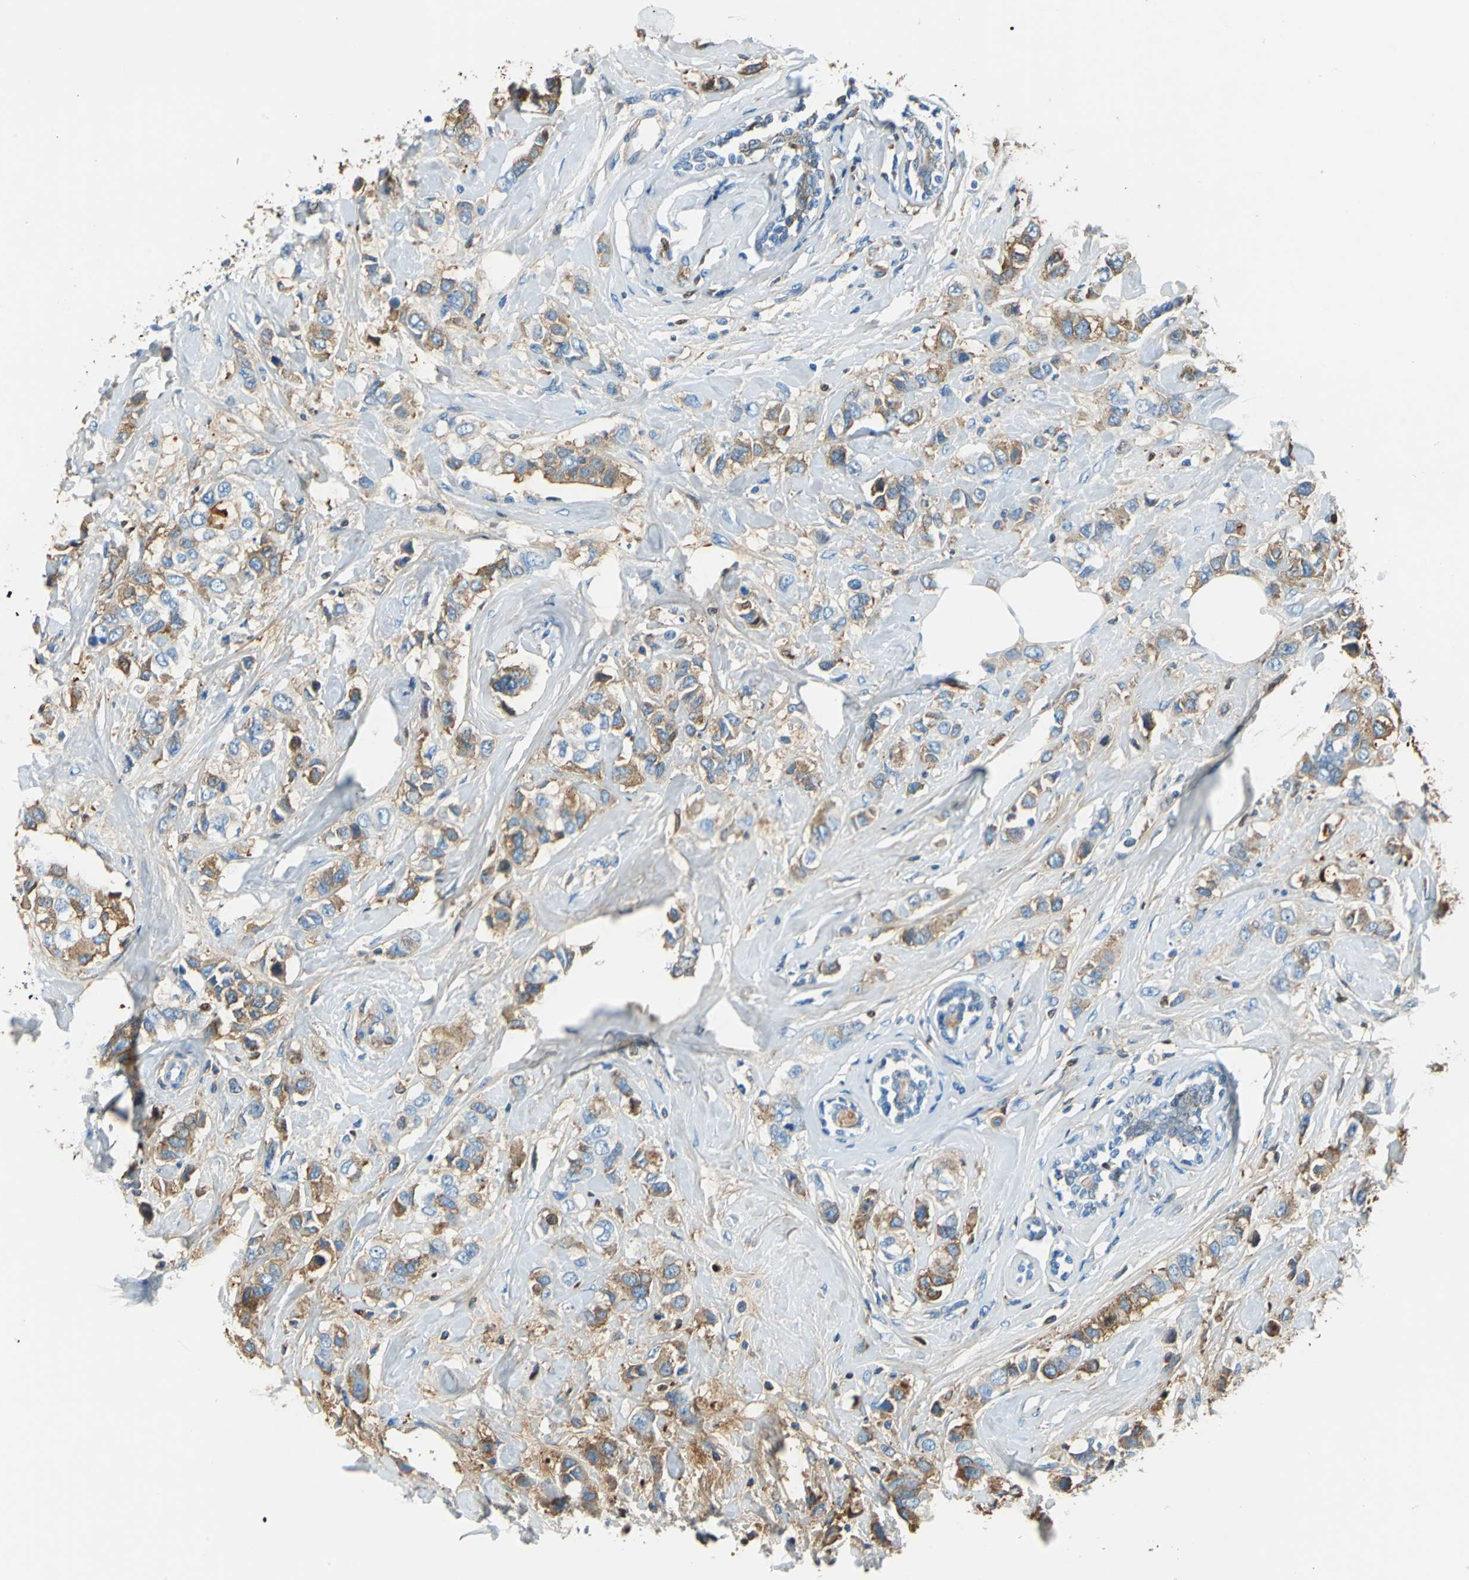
{"staining": {"intensity": "moderate", "quantity": "25%-75%", "location": "cytoplasmic/membranous"}, "tissue": "breast cancer", "cell_type": "Tumor cells", "image_type": "cancer", "snomed": [{"axis": "morphology", "description": "Duct carcinoma"}, {"axis": "topography", "description": "Breast"}], "caption": "A micrograph of infiltrating ductal carcinoma (breast) stained for a protein exhibits moderate cytoplasmic/membranous brown staining in tumor cells.", "gene": "ALB", "patient": {"sex": "female", "age": 50}}